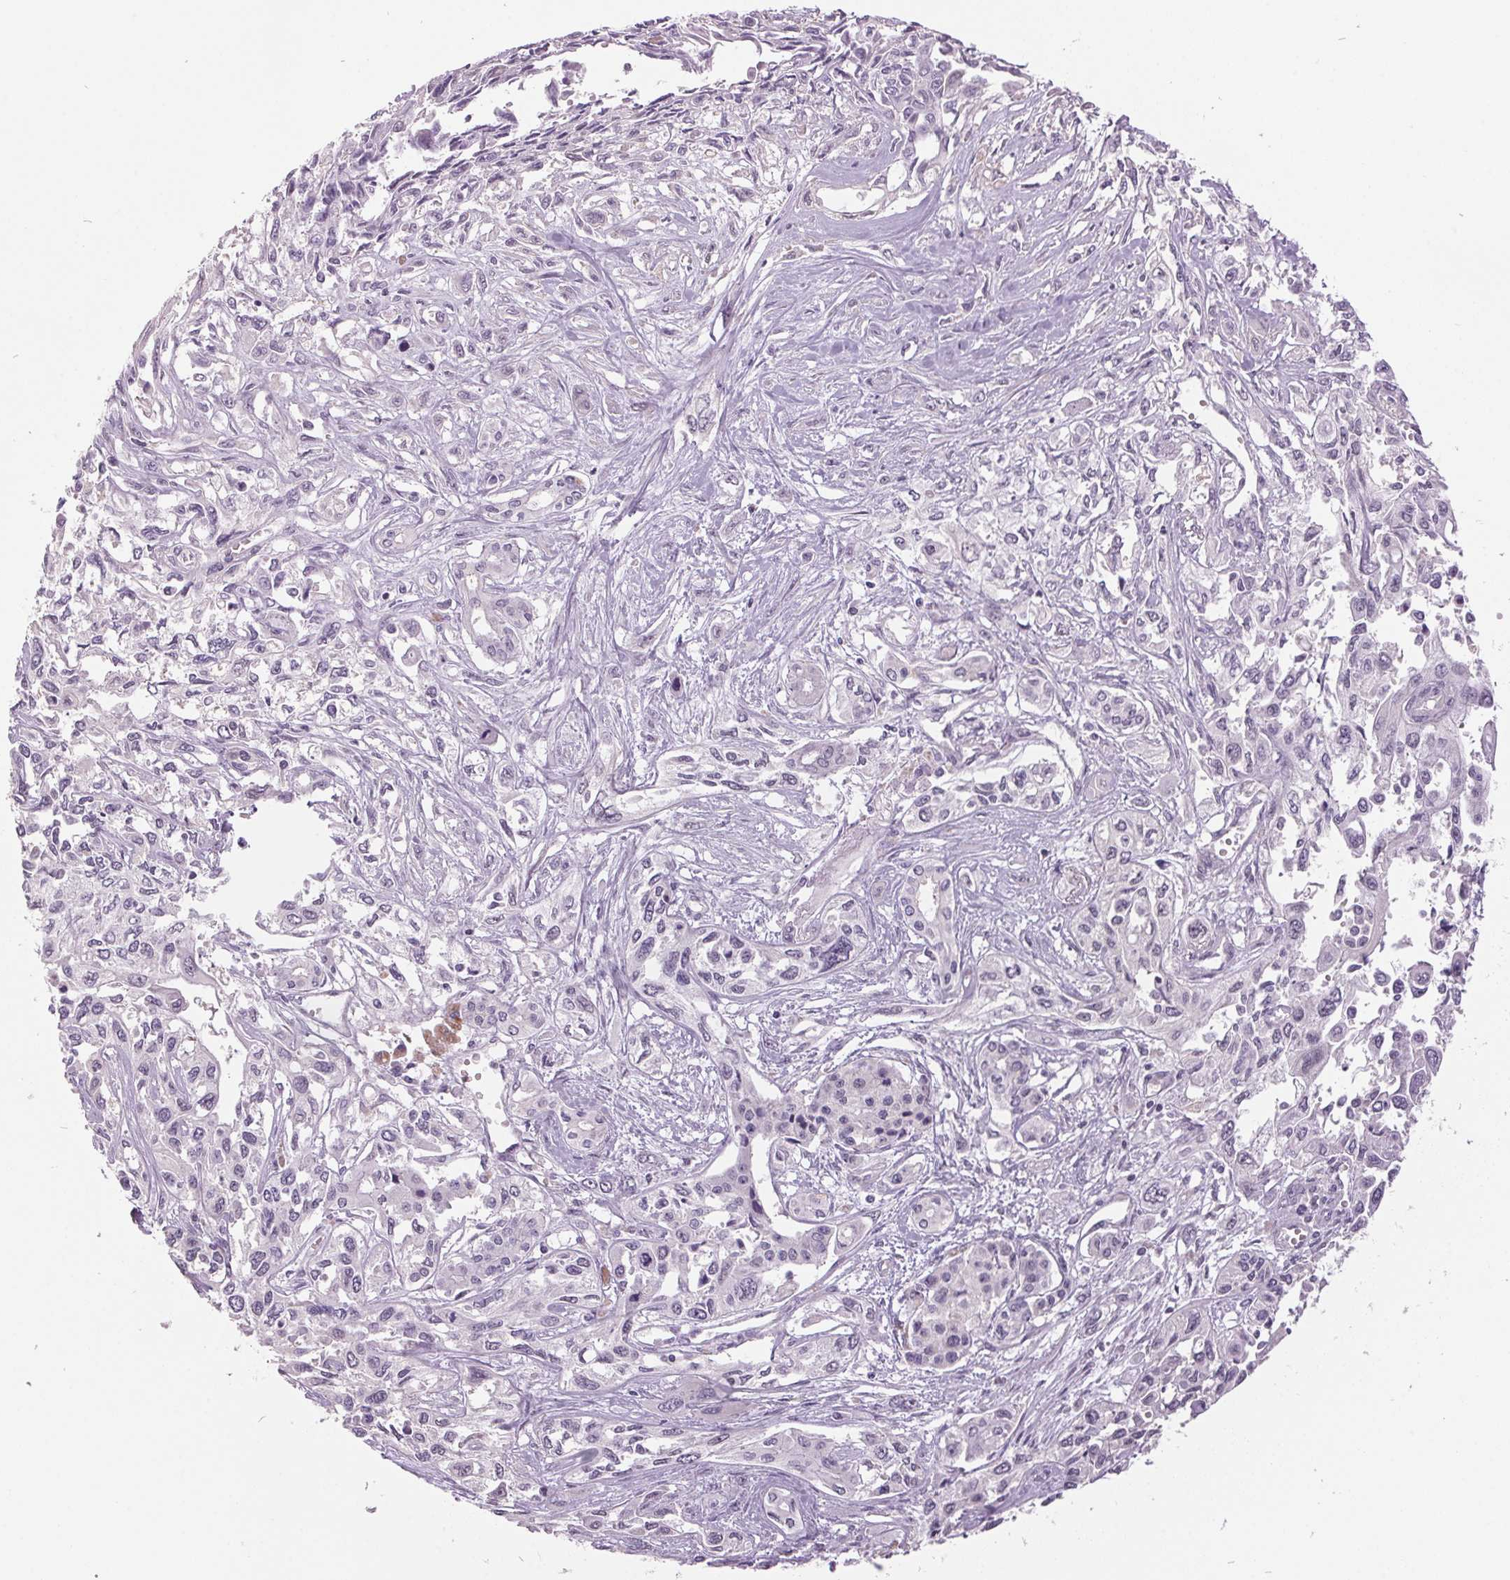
{"staining": {"intensity": "negative", "quantity": "none", "location": "none"}, "tissue": "pancreatic cancer", "cell_type": "Tumor cells", "image_type": "cancer", "snomed": [{"axis": "morphology", "description": "Adenocarcinoma, NOS"}, {"axis": "topography", "description": "Pancreas"}], "caption": "The photomicrograph demonstrates no significant expression in tumor cells of adenocarcinoma (pancreatic).", "gene": "C2orf16", "patient": {"sex": "female", "age": 55}}